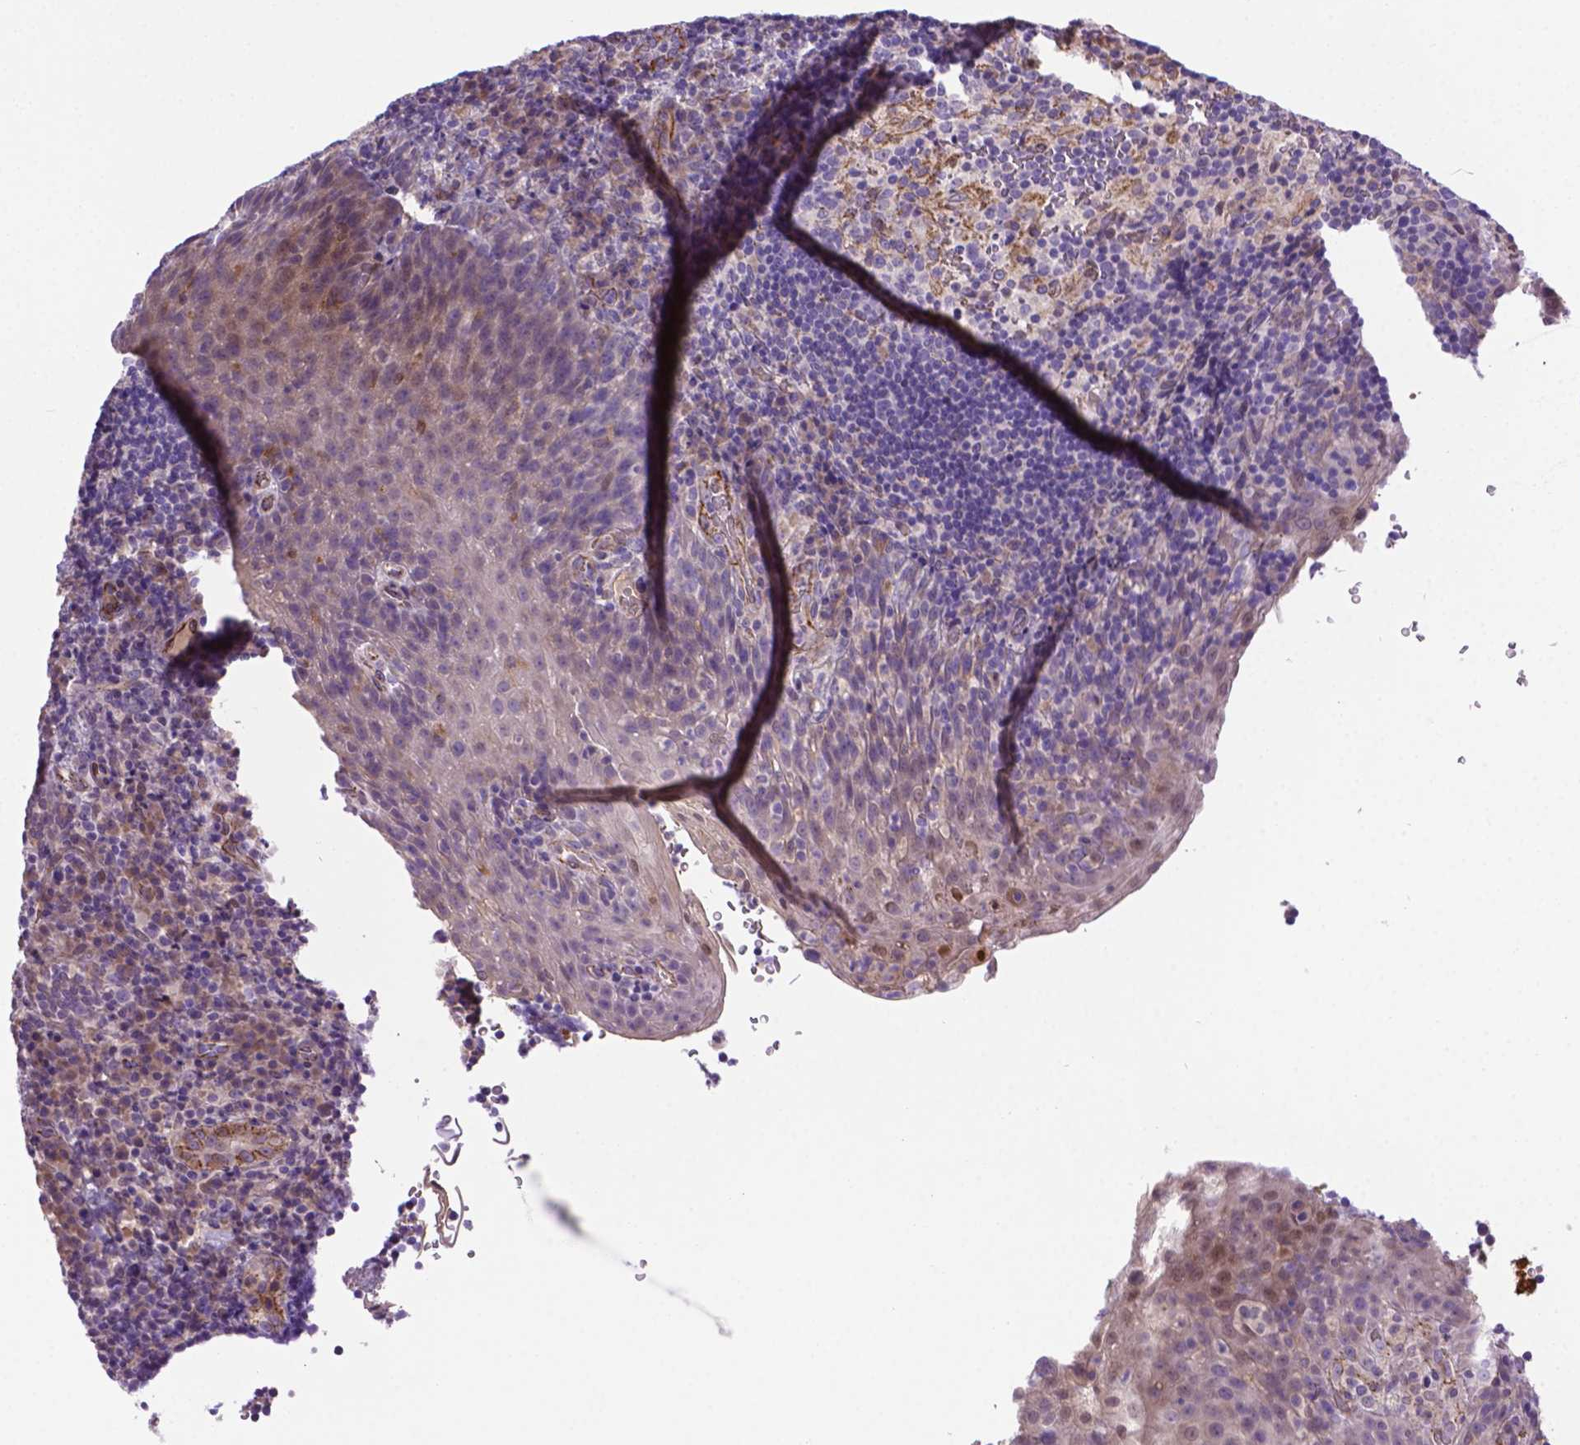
{"staining": {"intensity": "negative", "quantity": "none", "location": "none"}, "tissue": "tonsil", "cell_type": "Non-germinal center cells", "image_type": "normal", "snomed": [{"axis": "morphology", "description": "Normal tissue, NOS"}, {"axis": "topography", "description": "Tonsil"}], "caption": "This is an IHC micrograph of benign human tonsil. There is no expression in non-germinal center cells.", "gene": "CCER2", "patient": {"sex": "male", "age": 17}}